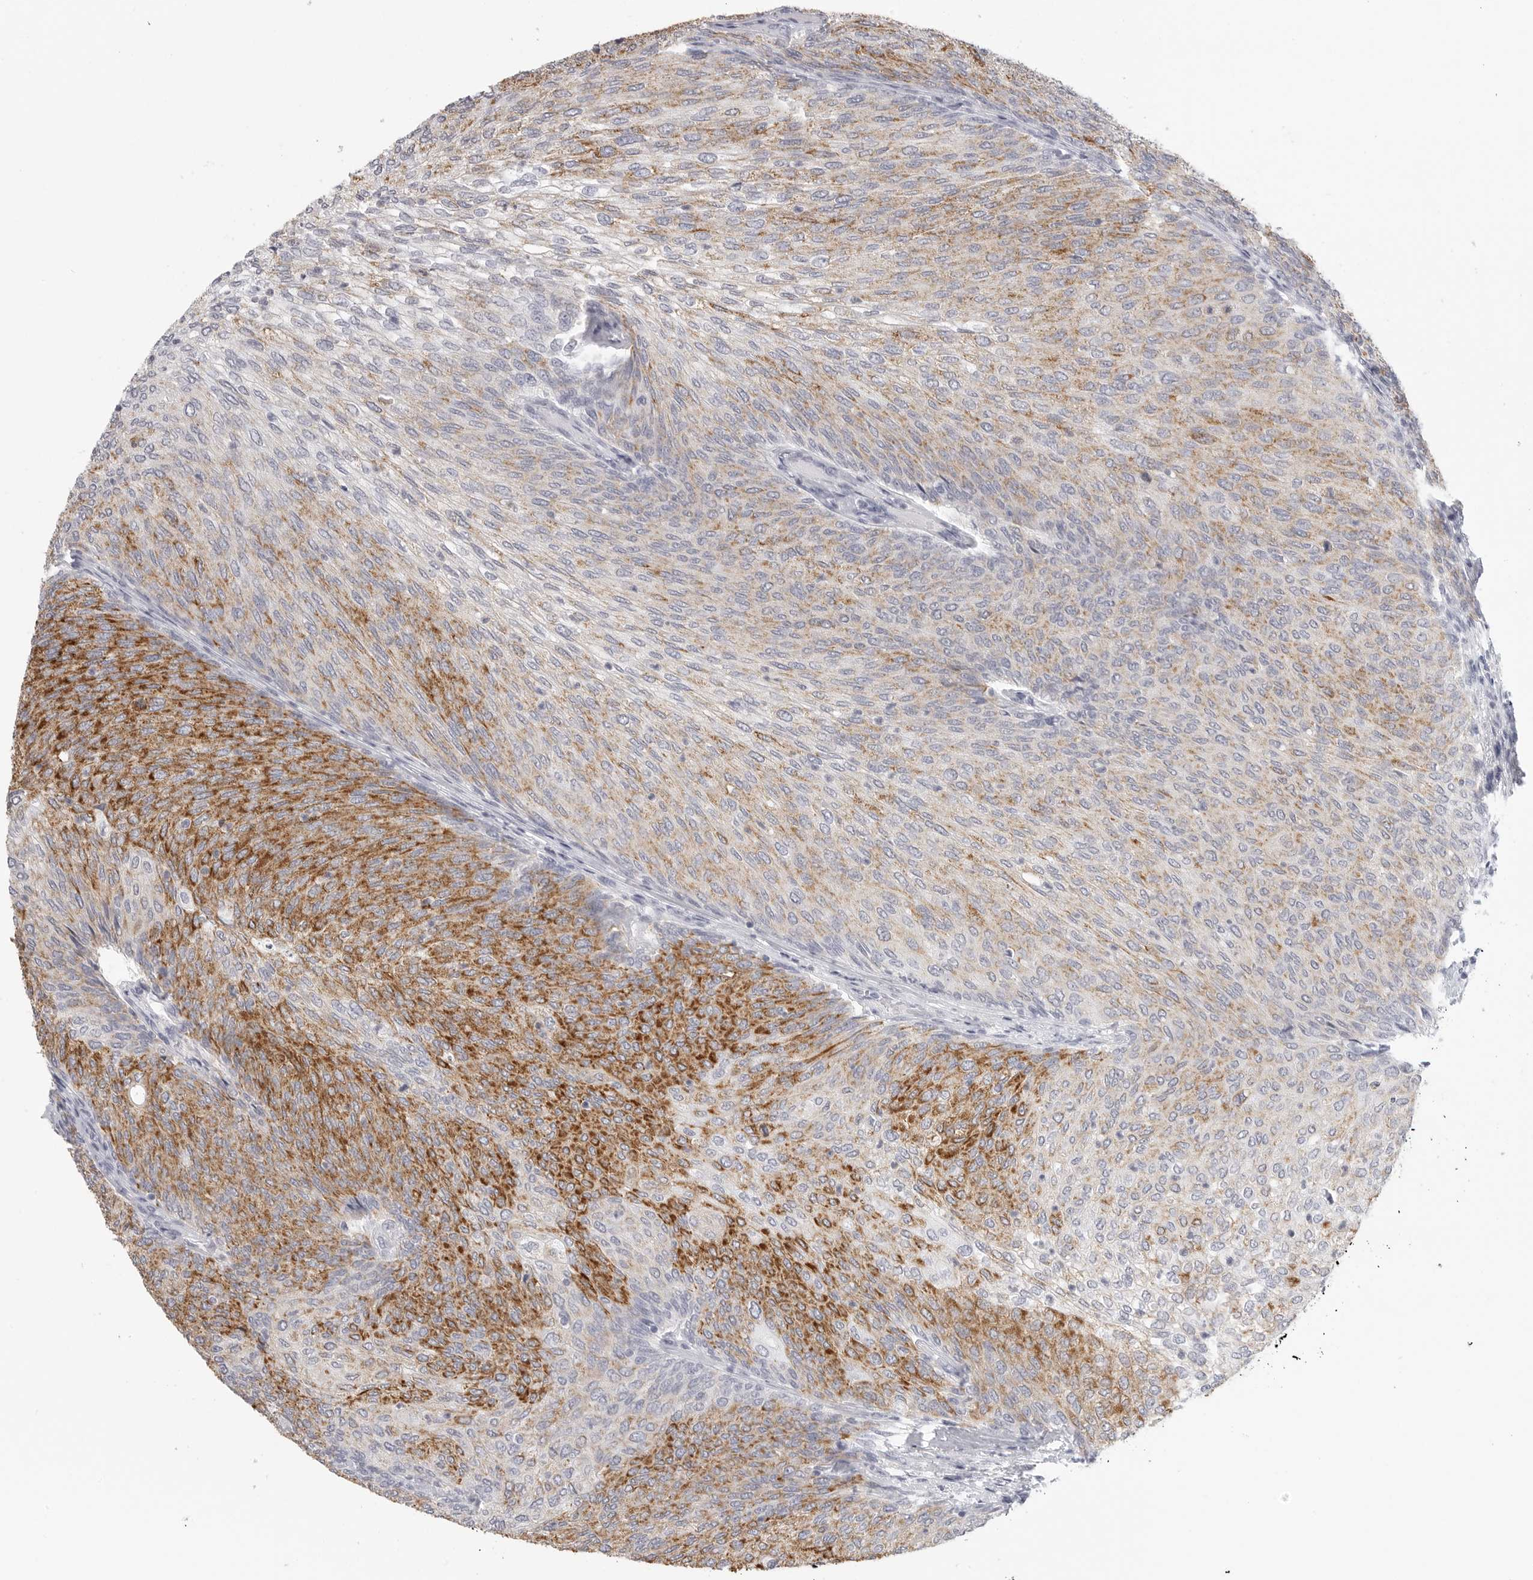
{"staining": {"intensity": "strong", "quantity": ">75%", "location": "cytoplasmic/membranous"}, "tissue": "urothelial cancer", "cell_type": "Tumor cells", "image_type": "cancer", "snomed": [{"axis": "morphology", "description": "Urothelial carcinoma, Low grade"}, {"axis": "topography", "description": "Urinary bladder"}], "caption": "A brown stain shows strong cytoplasmic/membranous staining of a protein in human urothelial cancer tumor cells. (Brightfield microscopy of DAB IHC at high magnification).", "gene": "HMGCS2", "patient": {"sex": "female", "age": 79}}